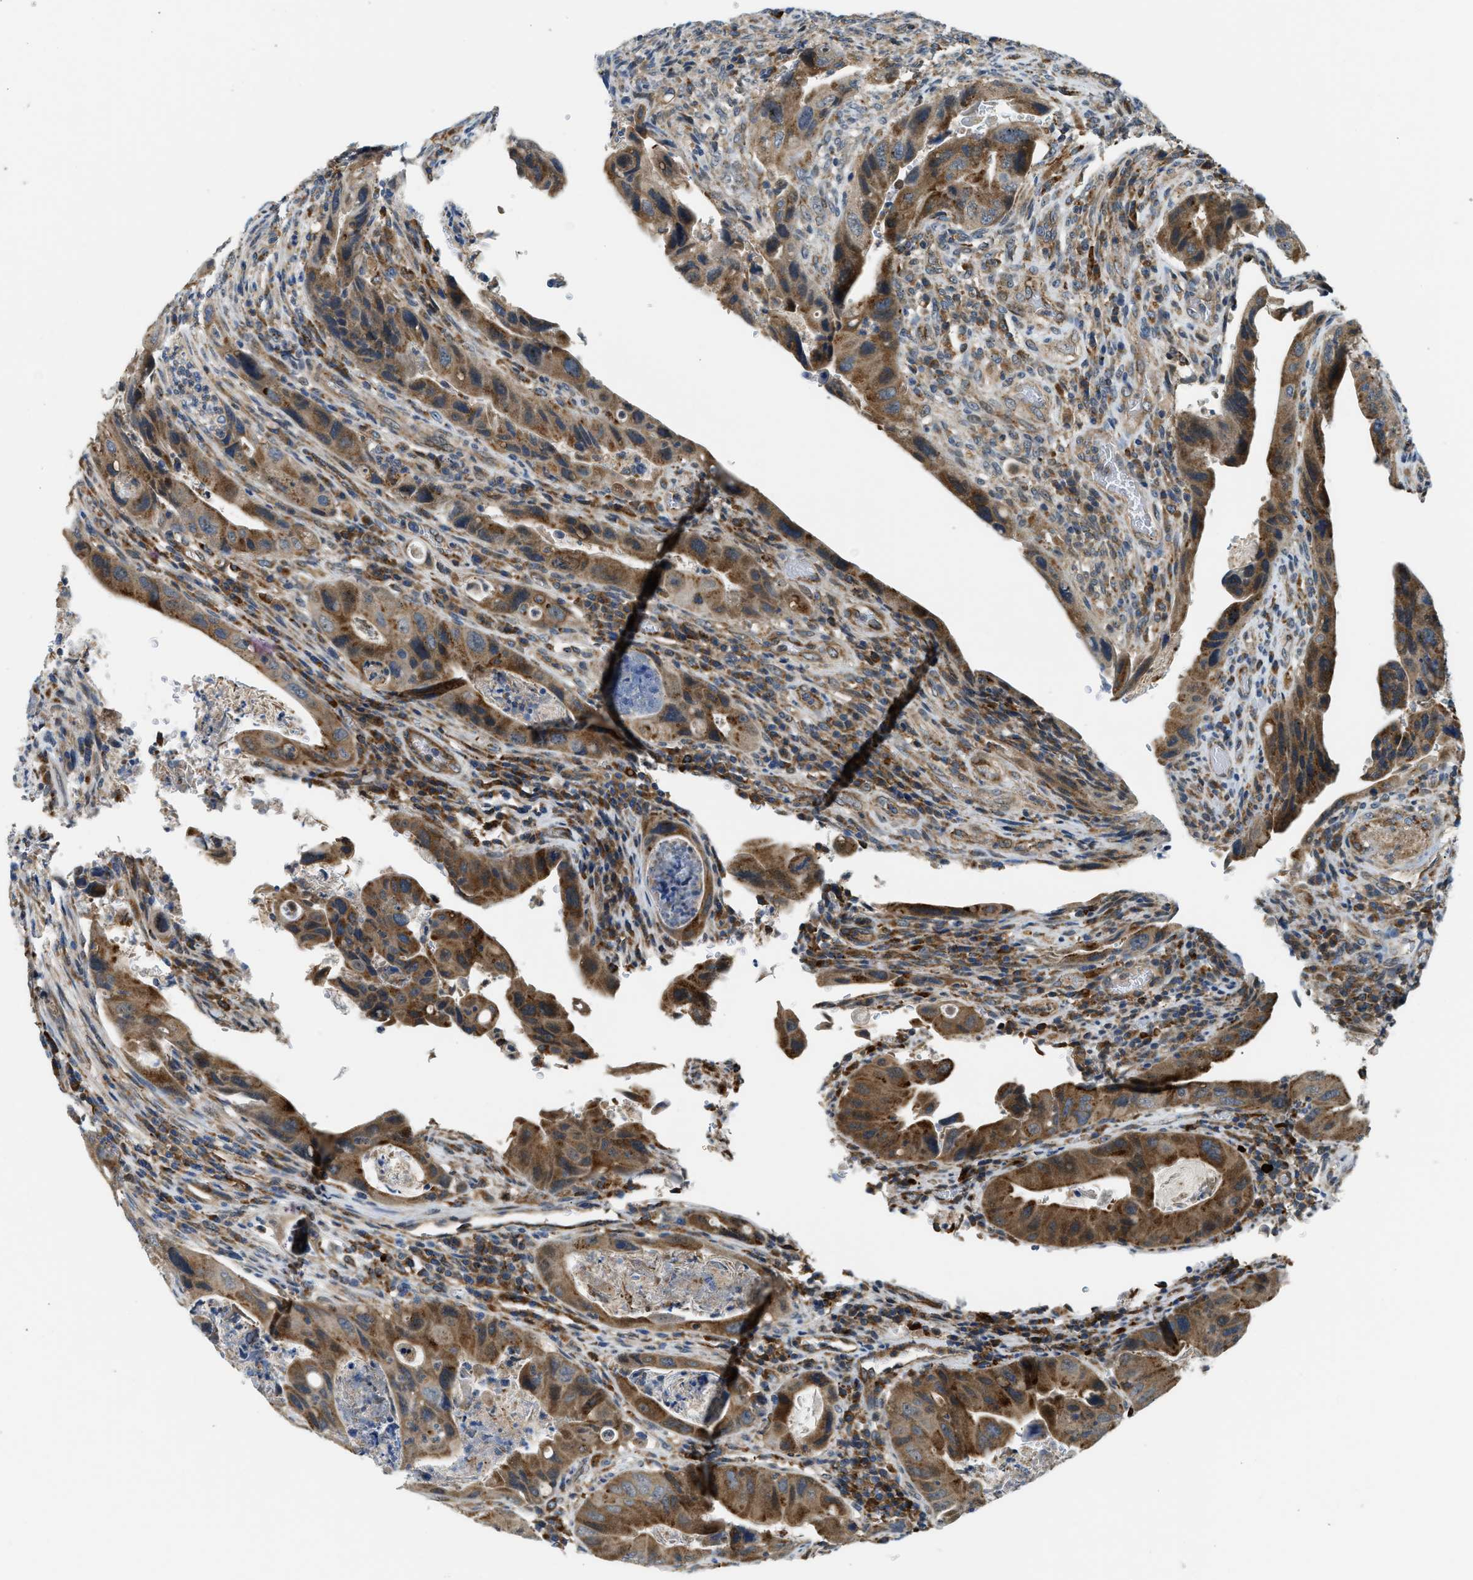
{"staining": {"intensity": "moderate", "quantity": ">75%", "location": "cytoplasmic/membranous"}, "tissue": "colorectal cancer", "cell_type": "Tumor cells", "image_type": "cancer", "snomed": [{"axis": "morphology", "description": "Adenocarcinoma, NOS"}, {"axis": "topography", "description": "Rectum"}], "caption": "DAB immunohistochemical staining of colorectal cancer (adenocarcinoma) reveals moderate cytoplasmic/membranous protein positivity in approximately >75% of tumor cells.", "gene": "STARD3NL", "patient": {"sex": "female", "age": 57}}